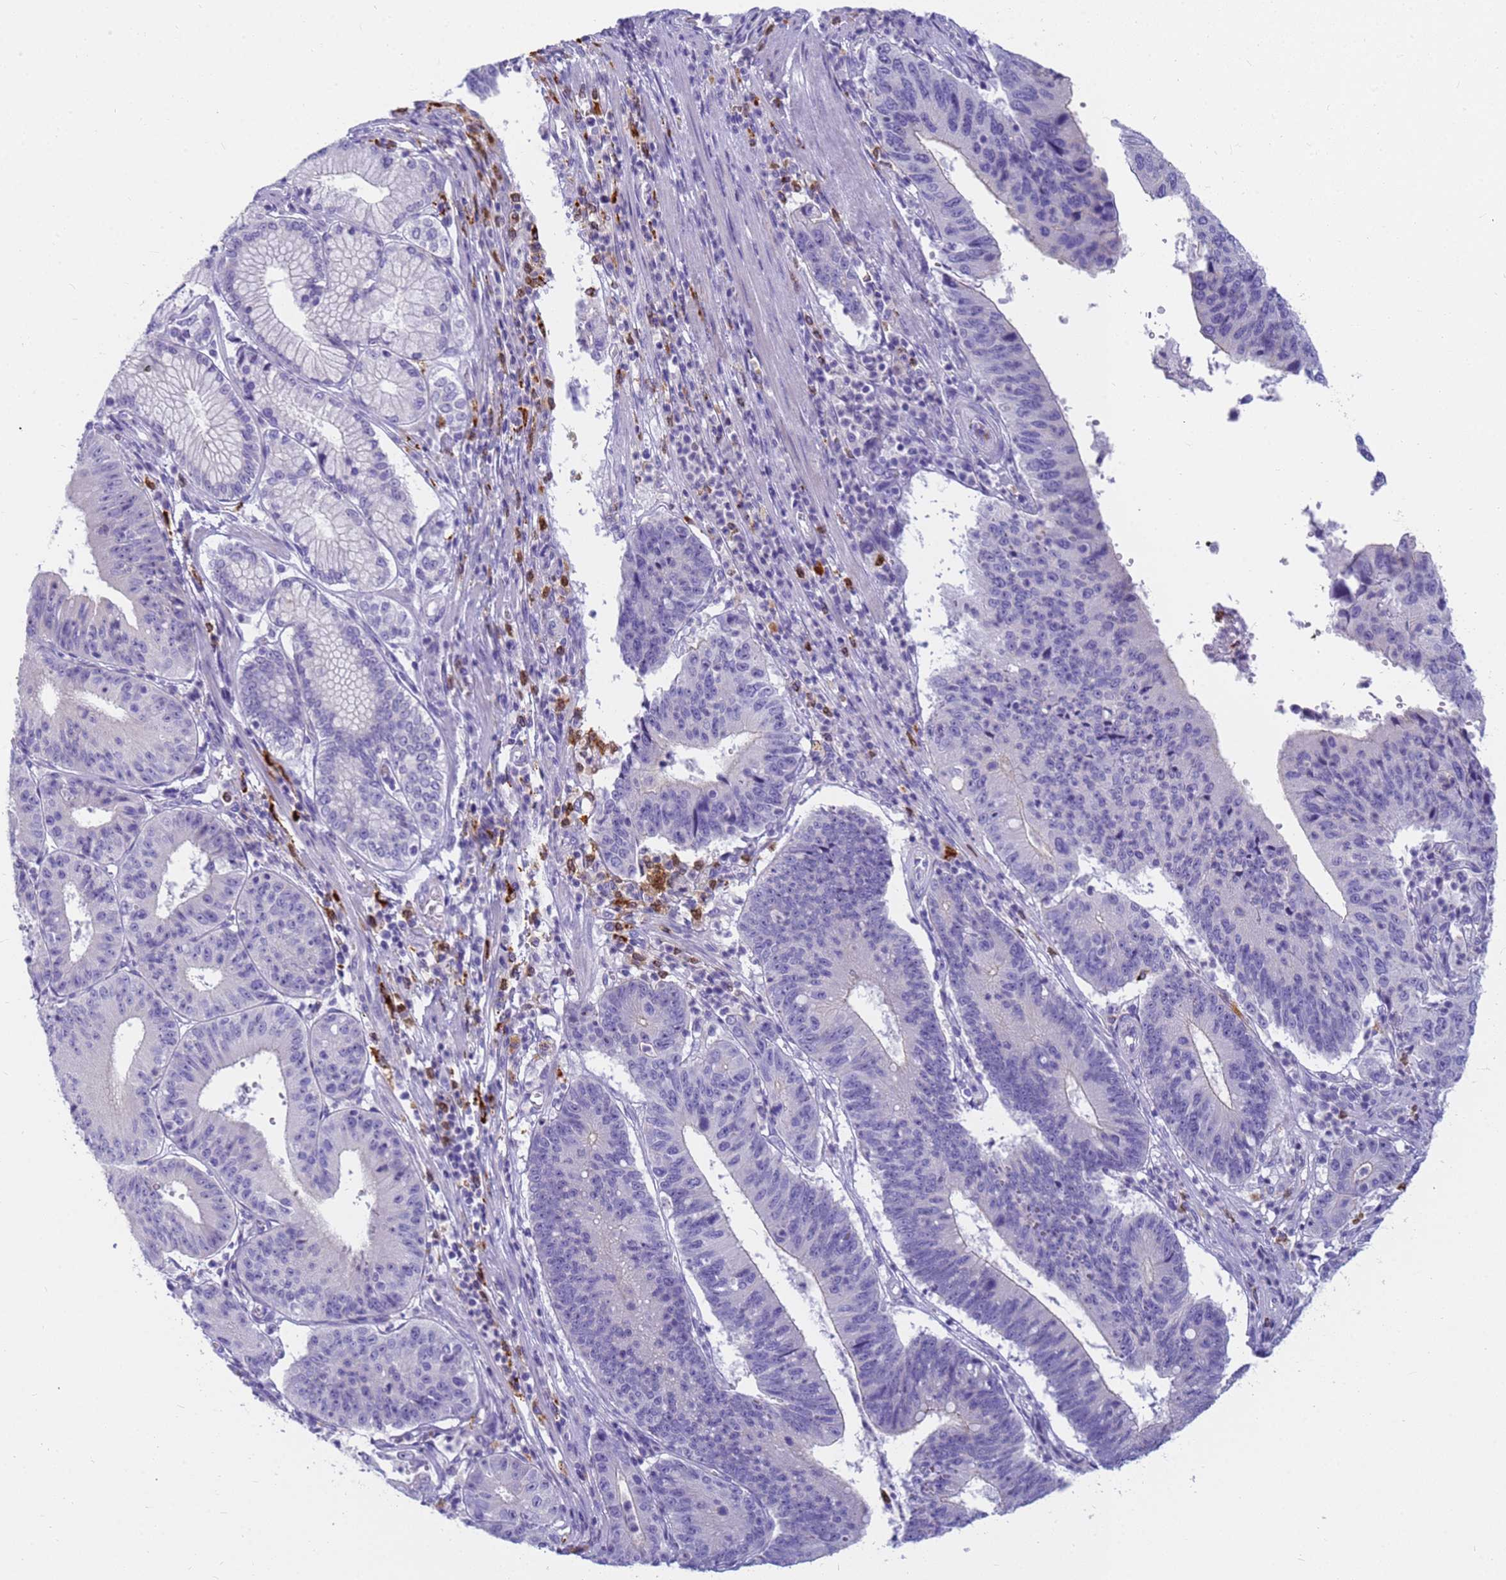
{"staining": {"intensity": "negative", "quantity": "none", "location": "none"}, "tissue": "stomach cancer", "cell_type": "Tumor cells", "image_type": "cancer", "snomed": [{"axis": "morphology", "description": "Adenocarcinoma, NOS"}, {"axis": "topography", "description": "Stomach"}], "caption": "Human stomach cancer stained for a protein using IHC exhibits no expression in tumor cells.", "gene": "RNASE2", "patient": {"sex": "male", "age": 59}}